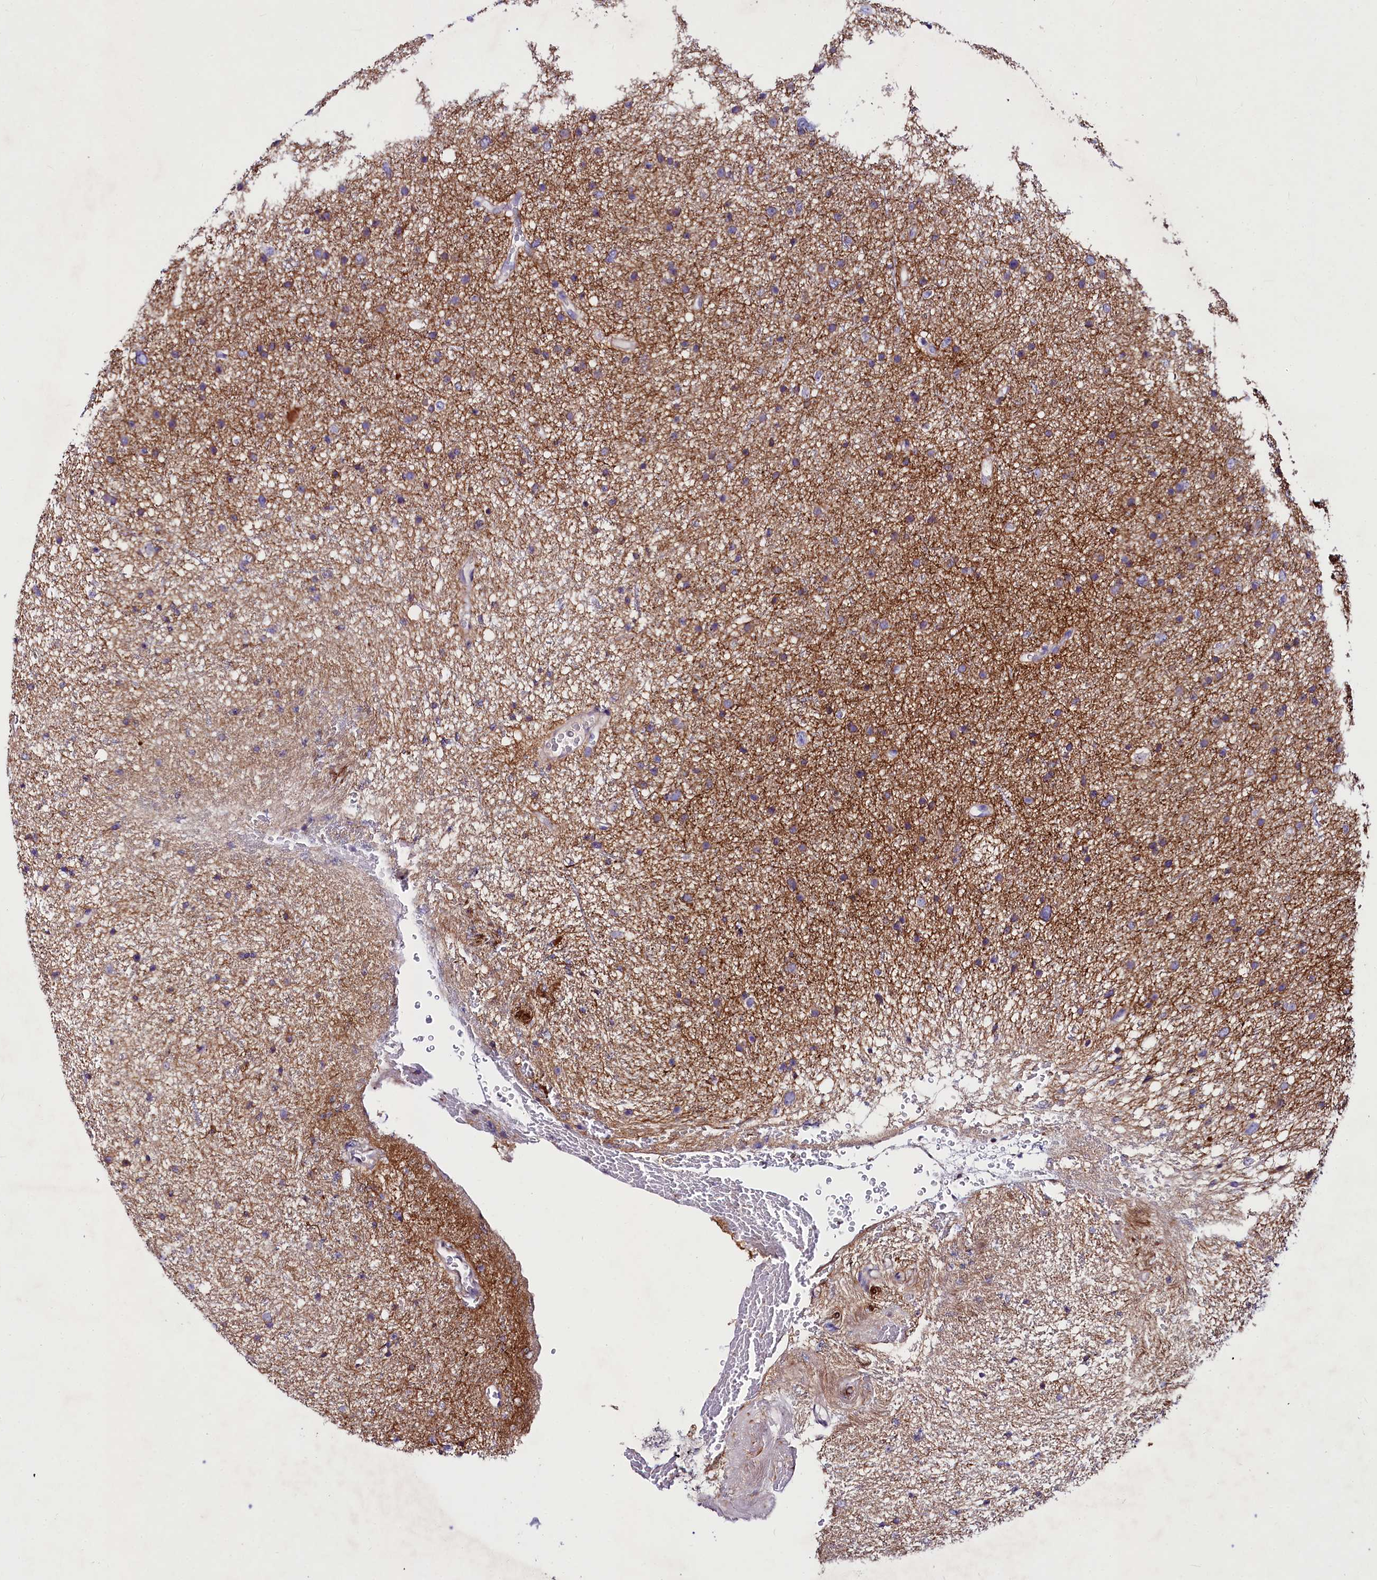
{"staining": {"intensity": "negative", "quantity": "none", "location": "none"}, "tissue": "glioma", "cell_type": "Tumor cells", "image_type": "cancer", "snomed": [{"axis": "morphology", "description": "Glioma, malignant, Low grade"}, {"axis": "topography", "description": "Cerebral cortex"}], "caption": "Tumor cells show no significant protein positivity in glioma.", "gene": "ABHD5", "patient": {"sex": "female", "age": 39}}